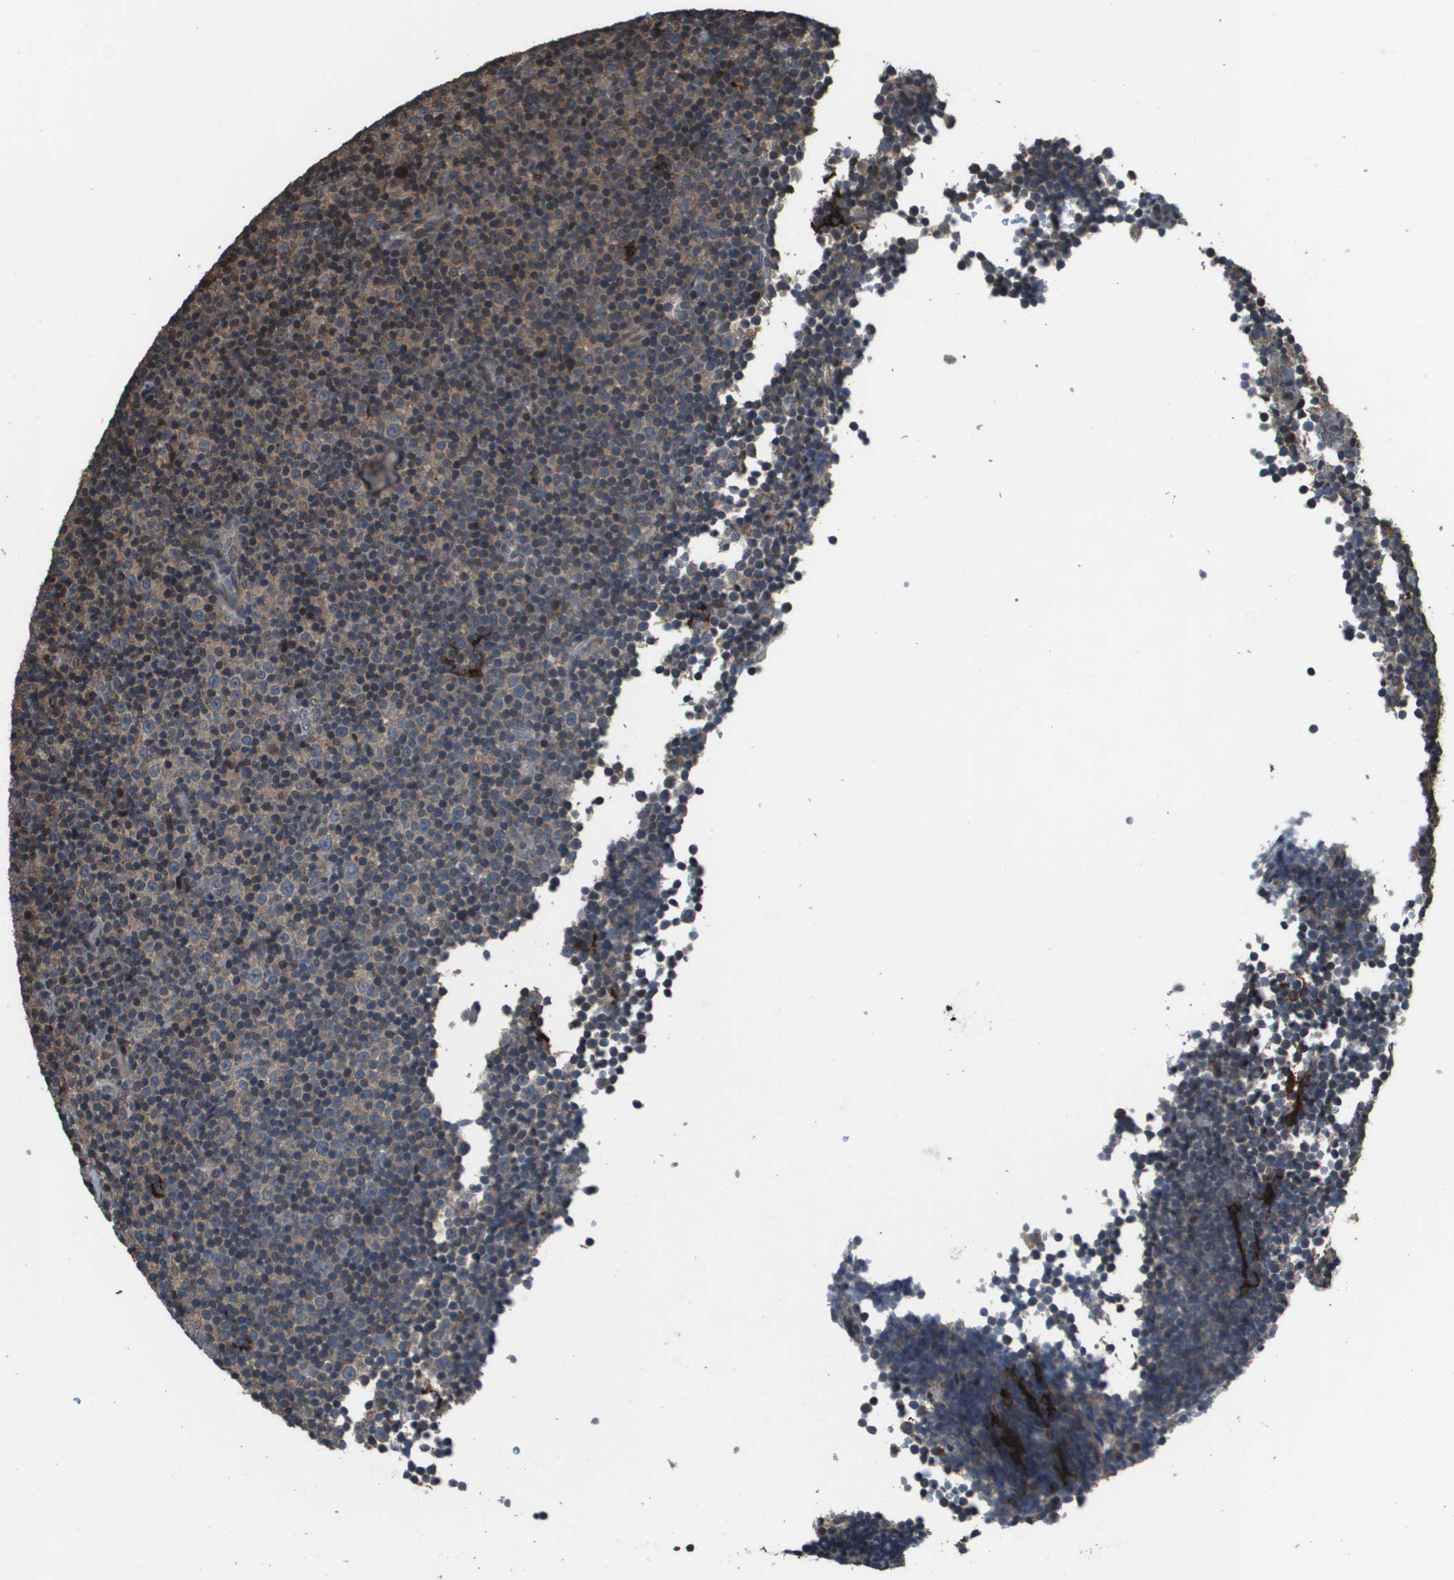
{"staining": {"intensity": "weak", "quantity": "25%-75%", "location": "cytoplasmic/membranous"}, "tissue": "lymphoma", "cell_type": "Tumor cells", "image_type": "cancer", "snomed": [{"axis": "morphology", "description": "Malignant lymphoma, non-Hodgkin's type, Low grade"}, {"axis": "topography", "description": "Lymph node"}], "caption": "Immunohistochemical staining of lymphoma shows low levels of weak cytoplasmic/membranous protein expression in approximately 25%-75% of tumor cells.", "gene": "GOSR2", "patient": {"sex": "female", "age": 67}}